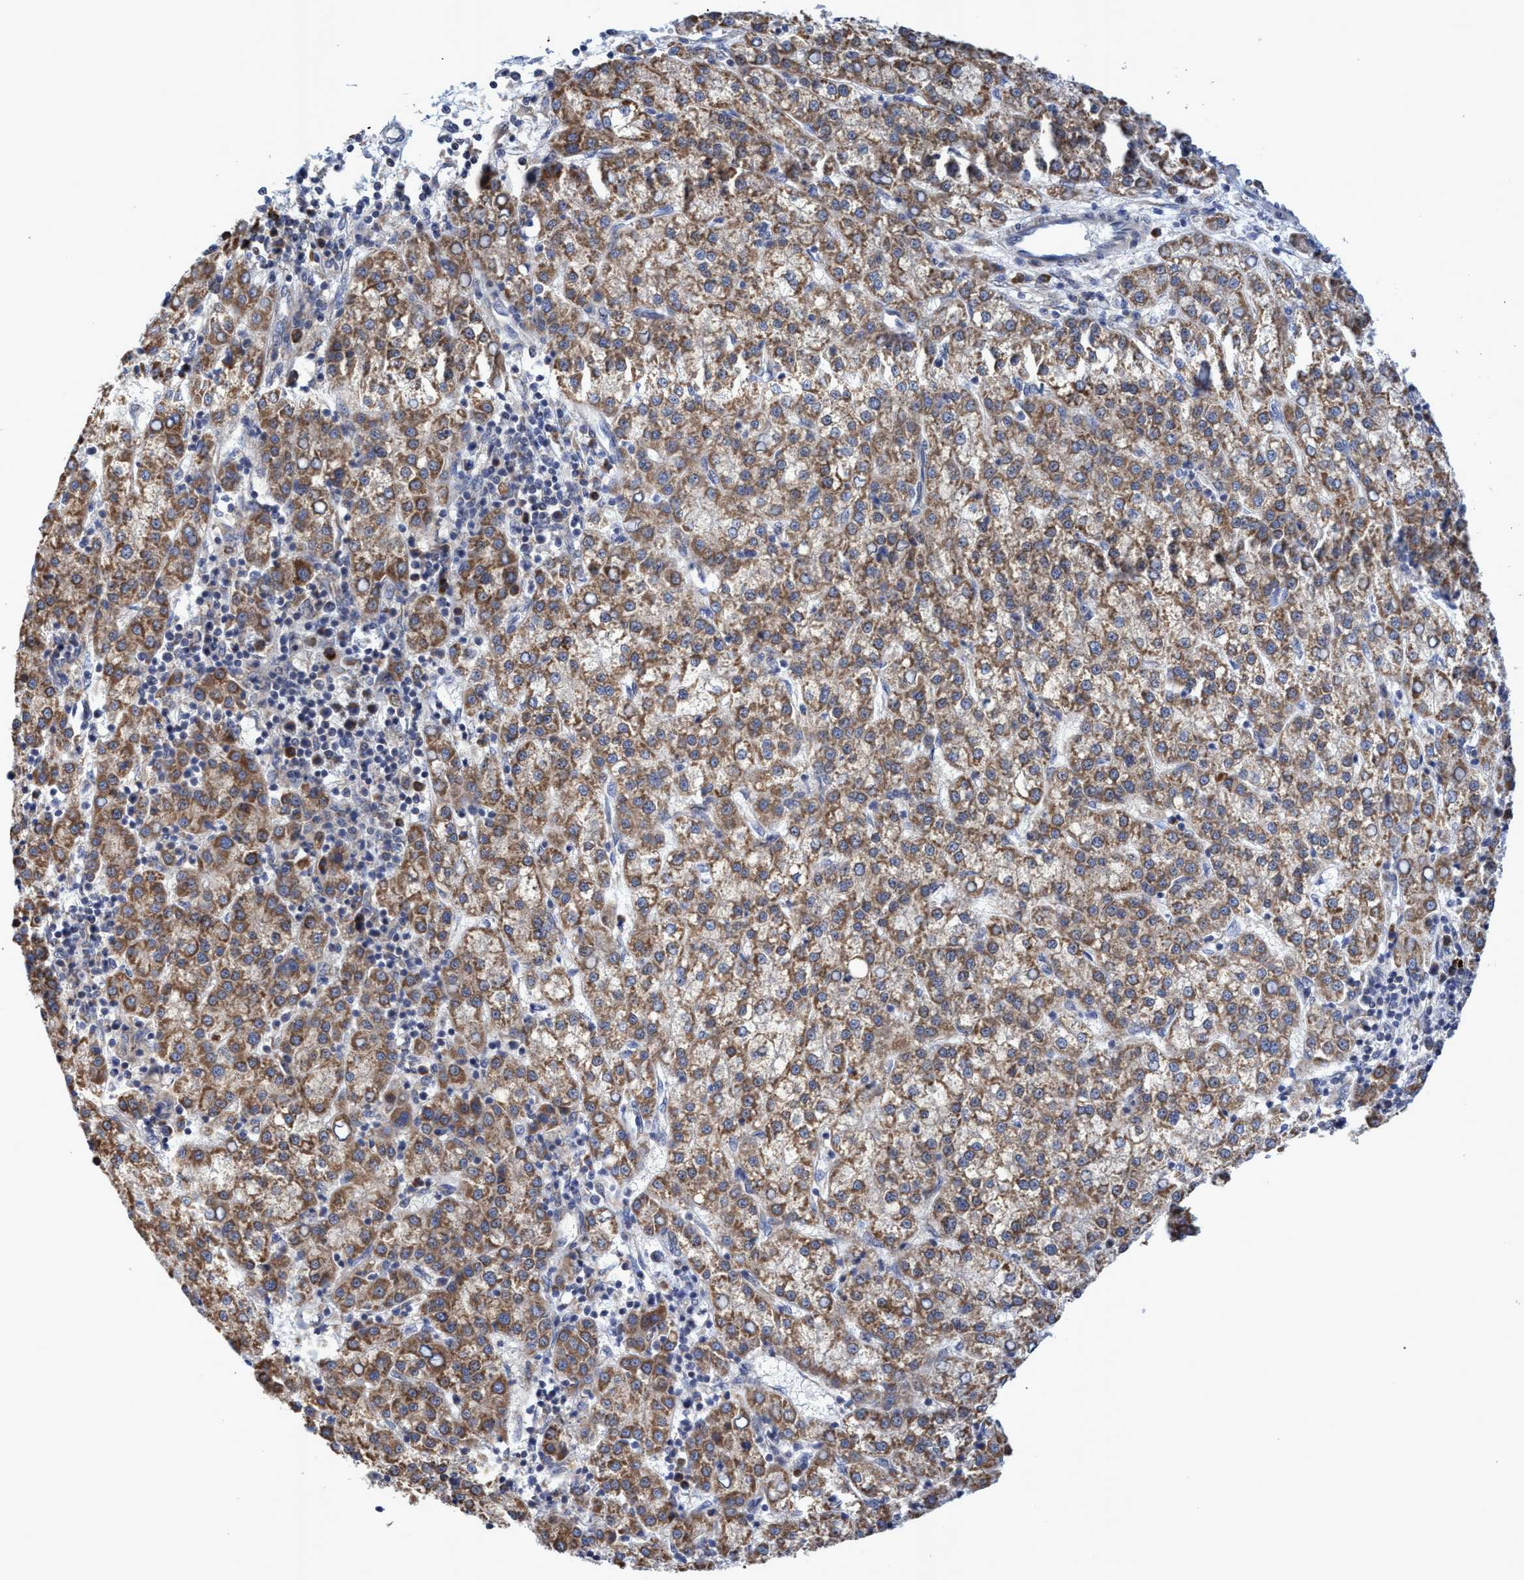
{"staining": {"intensity": "moderate", "quantity": ">75%", "location": "cytoplasmic/membranous"}, "tissue": "liver cancer", "cell_type": "Tumor cells", "image_type": "cancer", "snomed": [{"axis": "morphology", "description": "Carcinoma, Hepatocellular, NOS"}, {"axis": "topography", "description": "Liver"}], "caption": "A brown stain highlights moderate cytoplasmic/membranous staining of a protein in human hepatocellular carcinoma (liver) tumor cells.", "gene": "NAT16", "patient": {"sex": "female", "age": 58}}